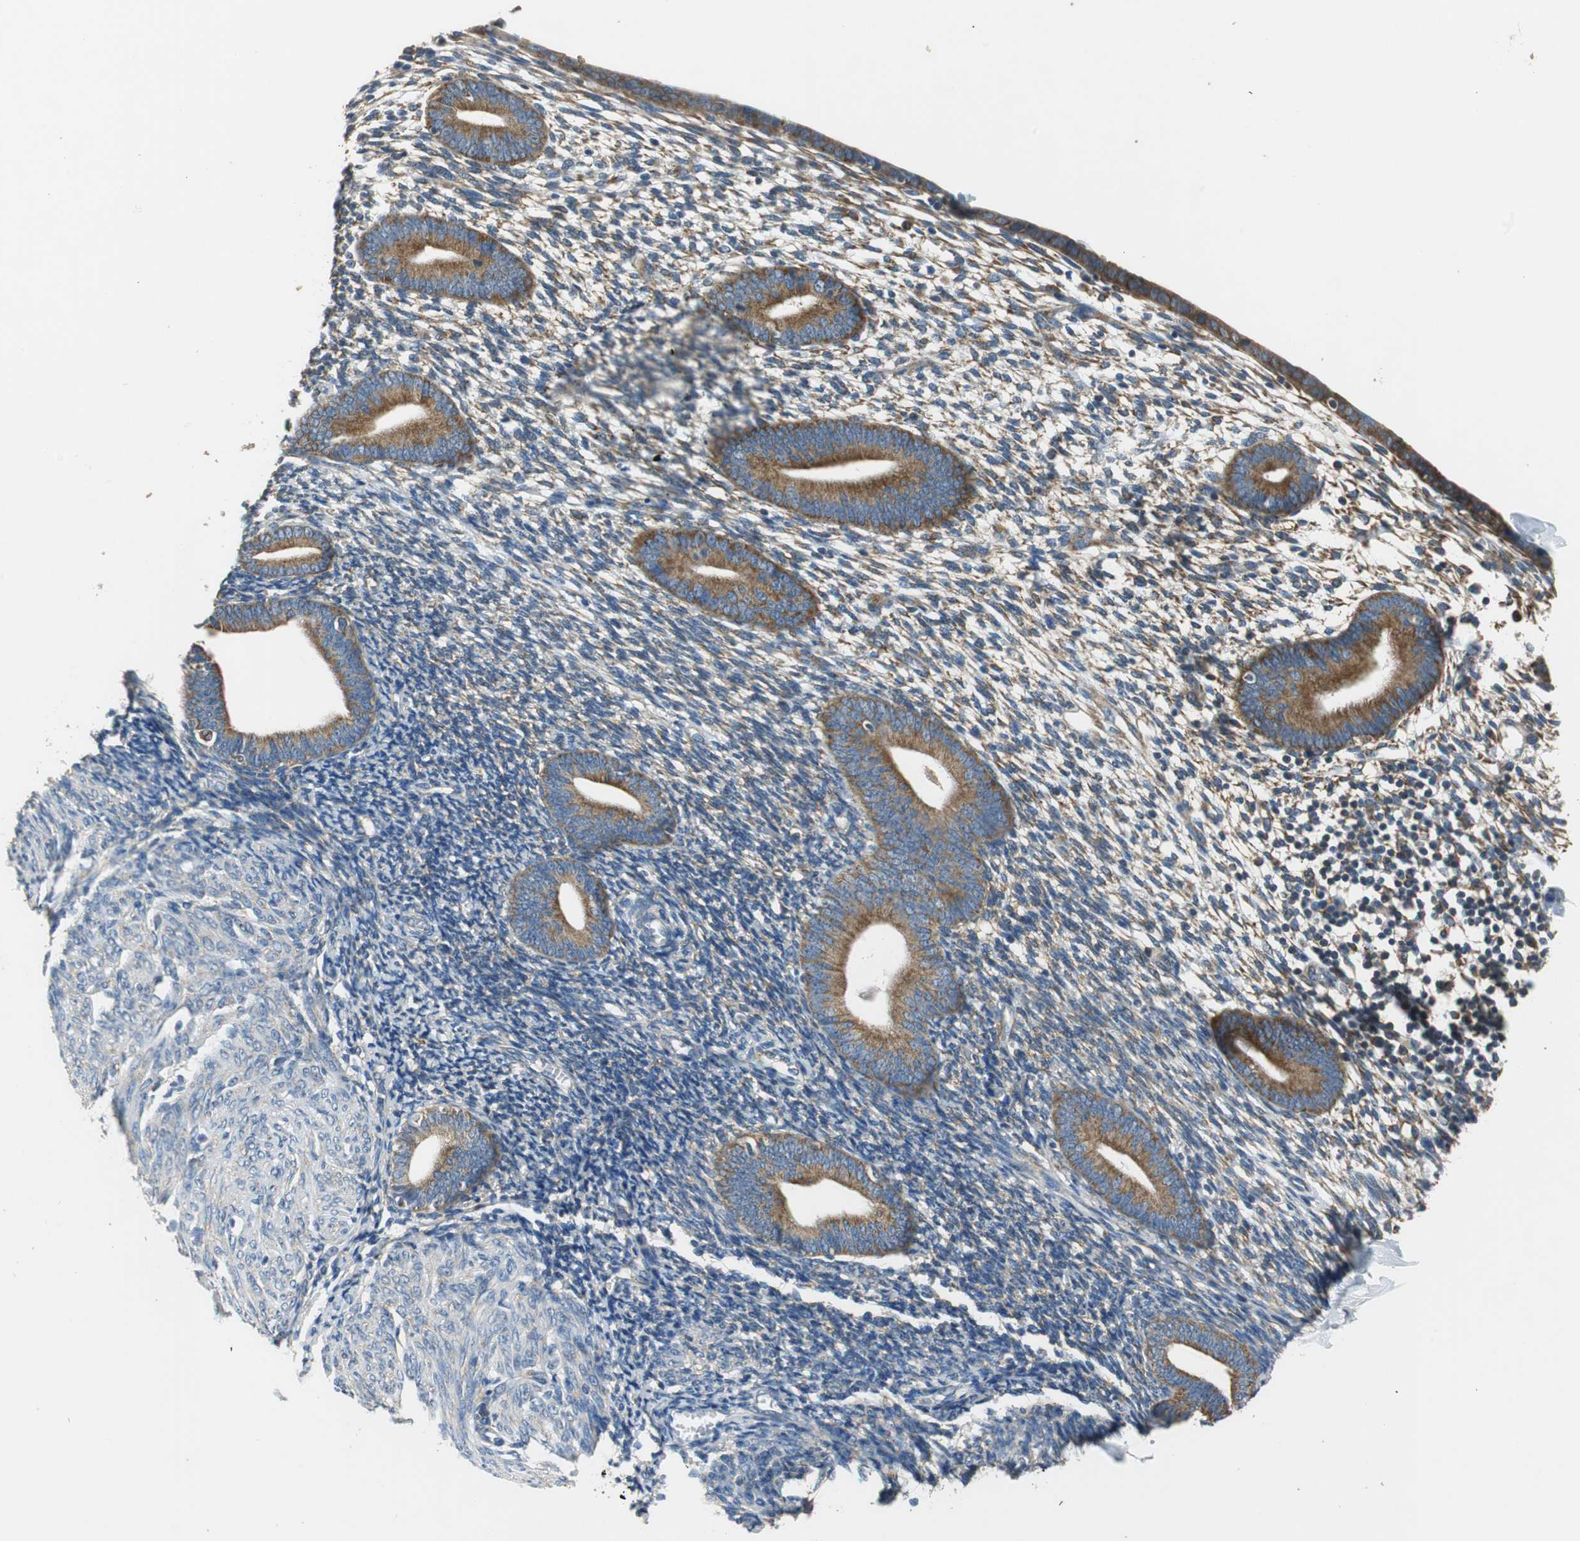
{"staining": {"intensity": "moderate", "quantity": ">75%", "location": "cytoplasmic/membranous"}, "tissue": "endometrium", "cell_type": "Cells in endometrial stroma", "image_type": "normal", "snomed": [{"axis": "morphology", "description": "Normal tissue, NOS"}, {"axis": "topography", "description": "Endometrium"}], "caption": "This is a photomicrograph of immunohistochemistry (IHC) staining of benign endometrium, which shows moderate staining in the cytoplasmic/membranous of cells in endometrial stroma.", "gene": "CNOT3", "patient": {"sex": "female", "age": 57}}